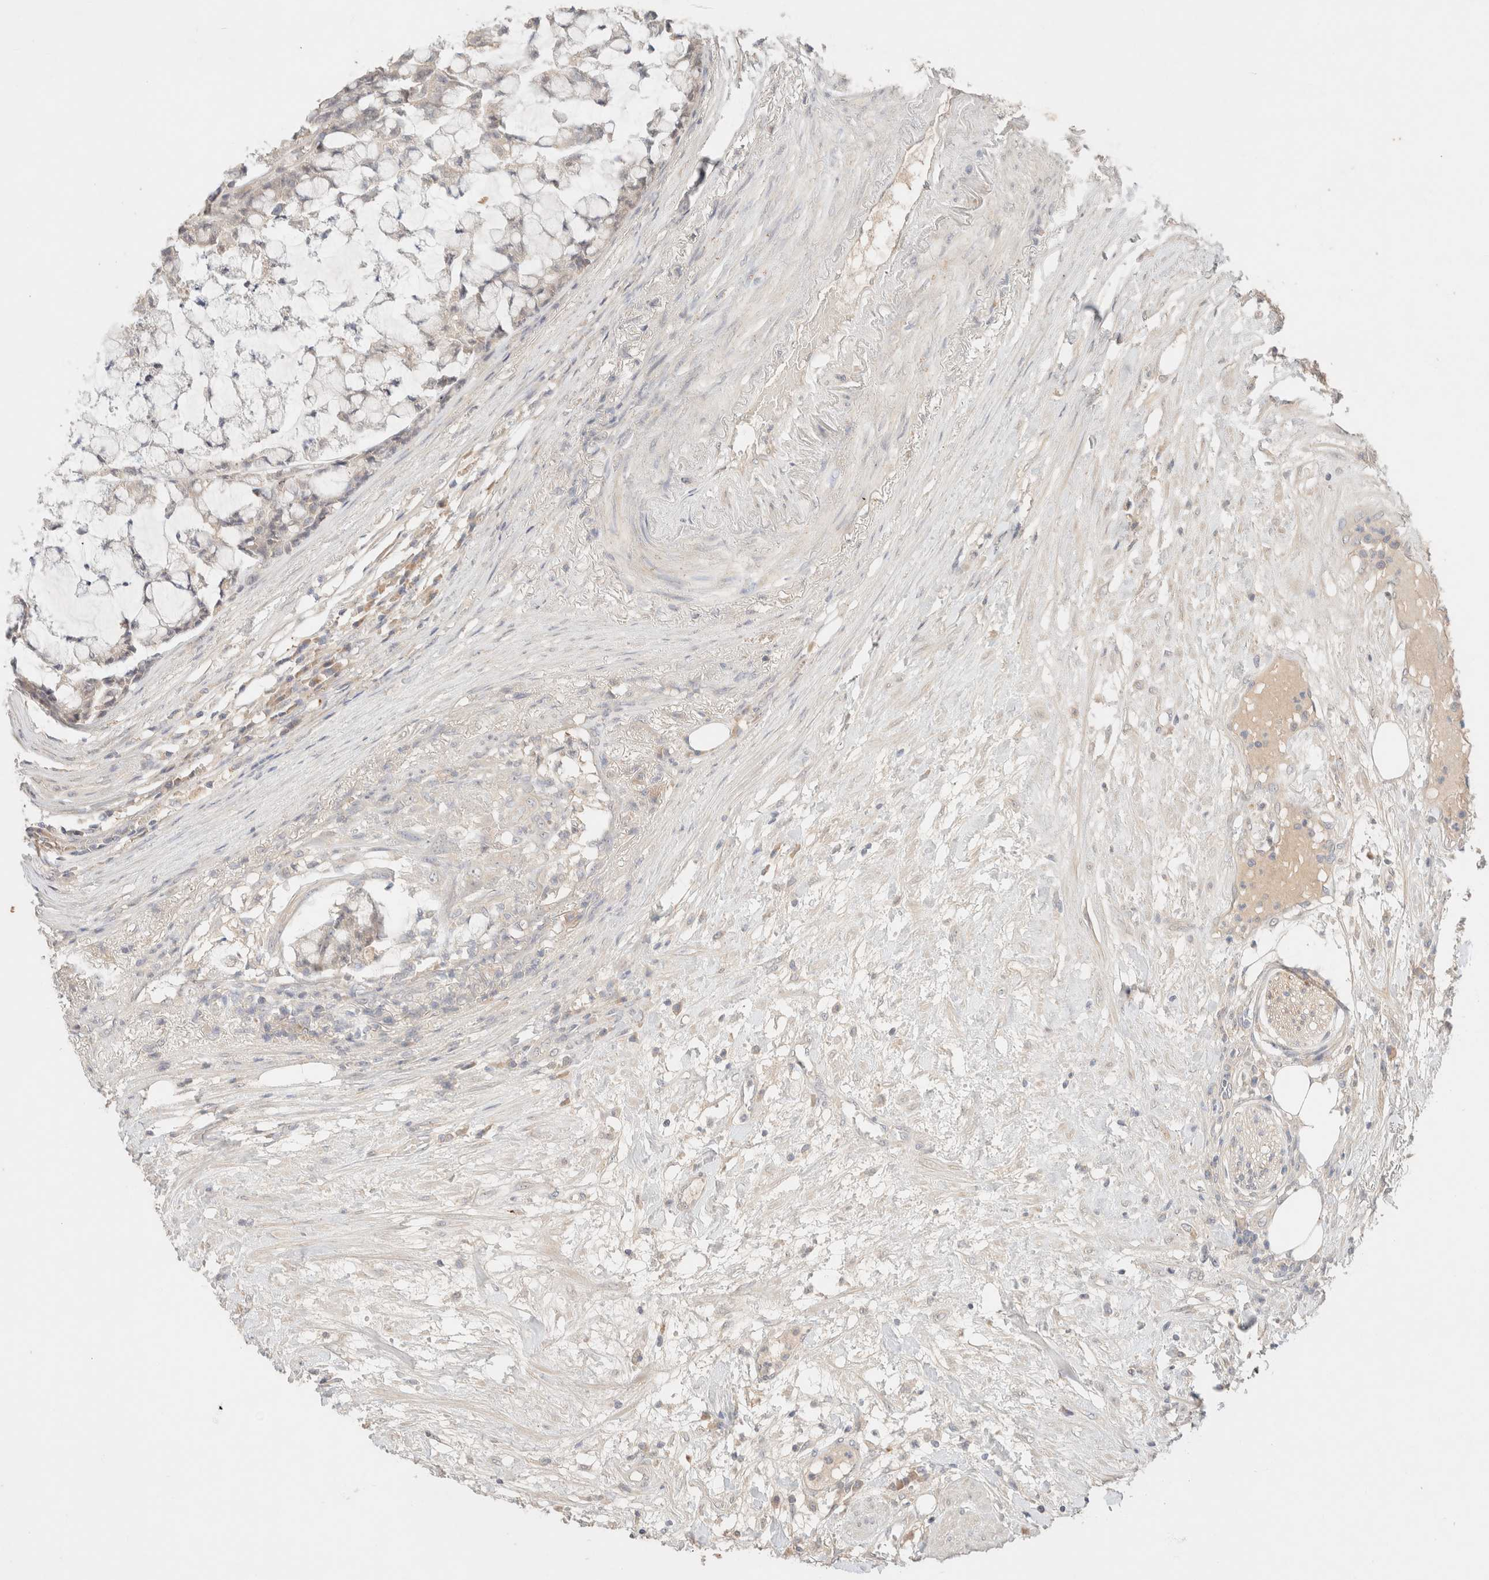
{"staining": {"intensity": "negative", "quantity": "none", "location": "none"}, "tissue": "colorectal cancer", "cell_type": "Tumor cells", "image_type": "cancer", "snomed": [{"axis": "morphology", "description": "Adenocarcinoma, NOS"}, {"axis": "topography", "description": "Colon"}], "caption": "Protein analysis of adenocarcinoma (colorectal) demonstrates no significant expression in tumor cells.", "gene": "SARM1", "patient": {"sex": "female", "age": 84}}